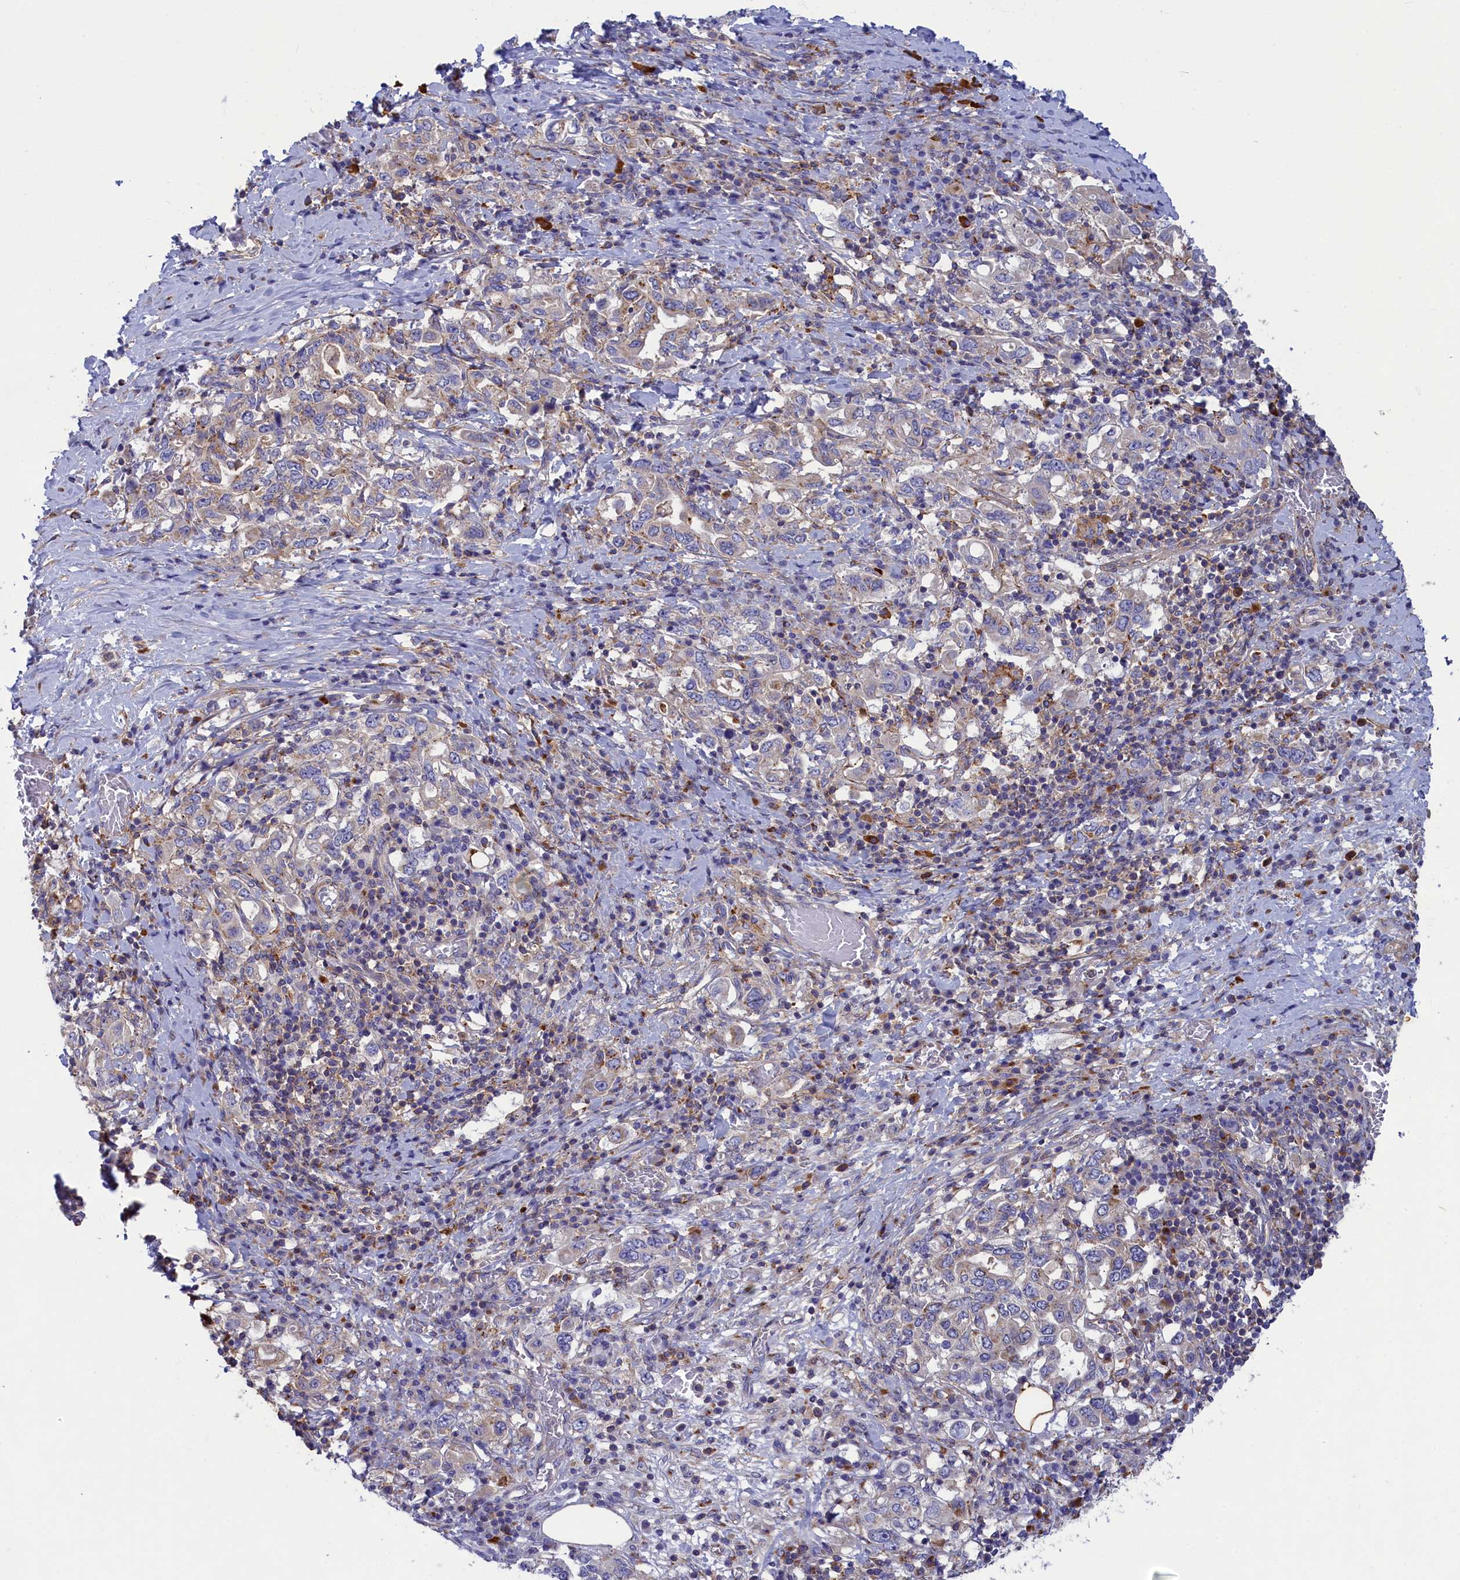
{"staining": {"intensity": "negative", "quantity": "none", "location": "none"}, "tissue": "stomach cancer", "cell_type": "Tumor cells", "image_type": "cancer", "snomed": [{"axis": "morphology", "description": "Adenocarcinoma, NOS"}, {"axis": "topography", "description": "Stomach, upper"}, {"axis": "topography", "description": "Stomach"}], "caption": "The immunohistochemistry (IHC) histopathology image has no significant staining in tumor cells of stomach cancer tissue. (DAB (3,3'-diaminobenzidine) IHC, high magnification).", "gene": "SCAMP4", "patient": {"sex": "male", "age": 62}}